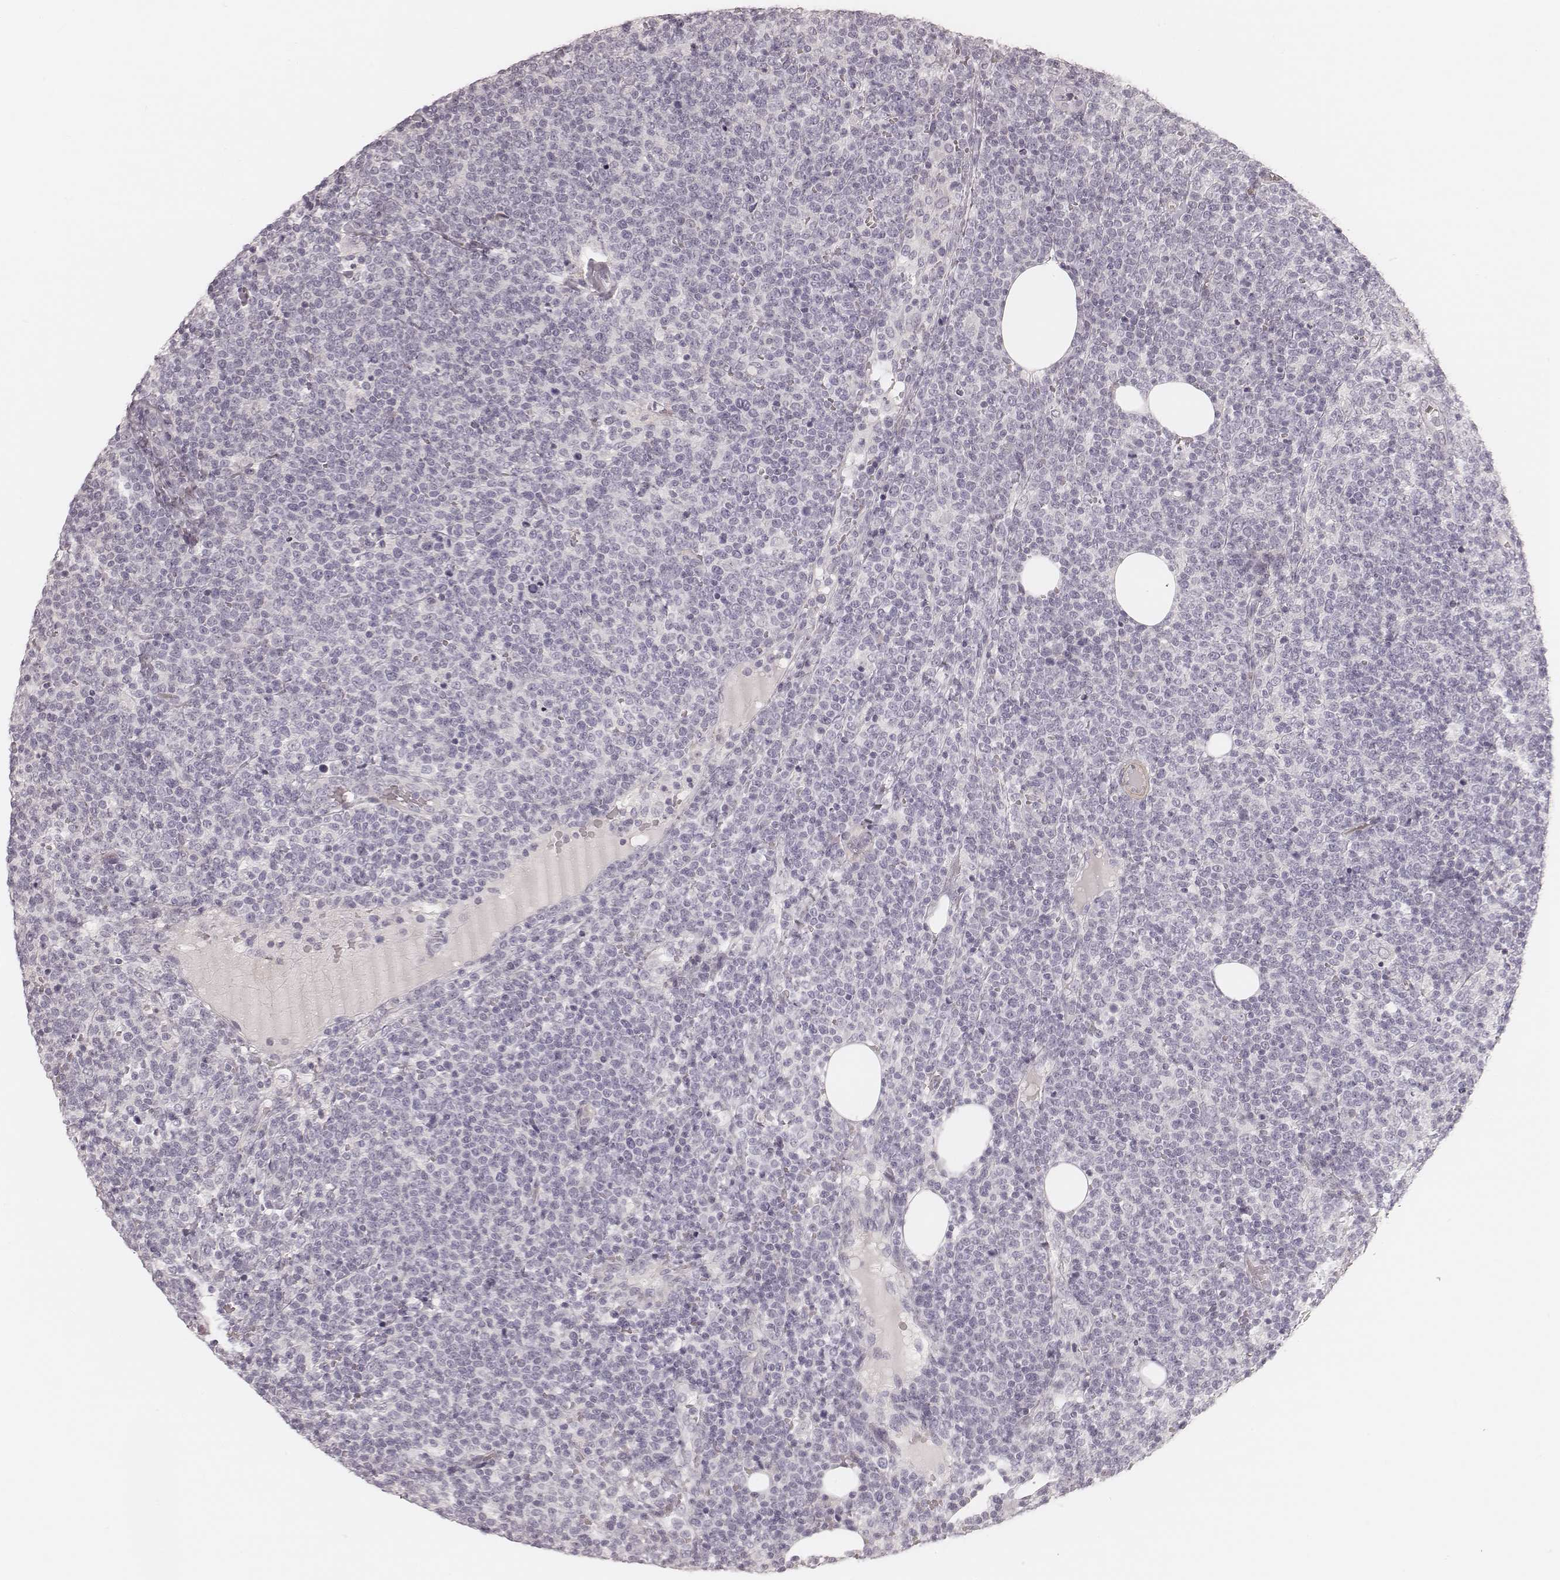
{"staining": {"intensity": "negative", "quantity": "none", "location": "none"}, "tissue": "lymphoma", "cell_type": "Tumor cells", "image_type": "cancer", "snomed": [{"axis": "morphology", "description": "Malignant lymphoma, non-Hodgkin's type, High grade"}, {"axis": "topography", "description": "Lymph node"}], "caption": "A histopathology image of human malignant lymphoma, non-Hodgkin's type (high-grade) is negative for staining in tumor cells.", "gene": "SPATA24", "patient": {"sex": "male", "age": 61}}